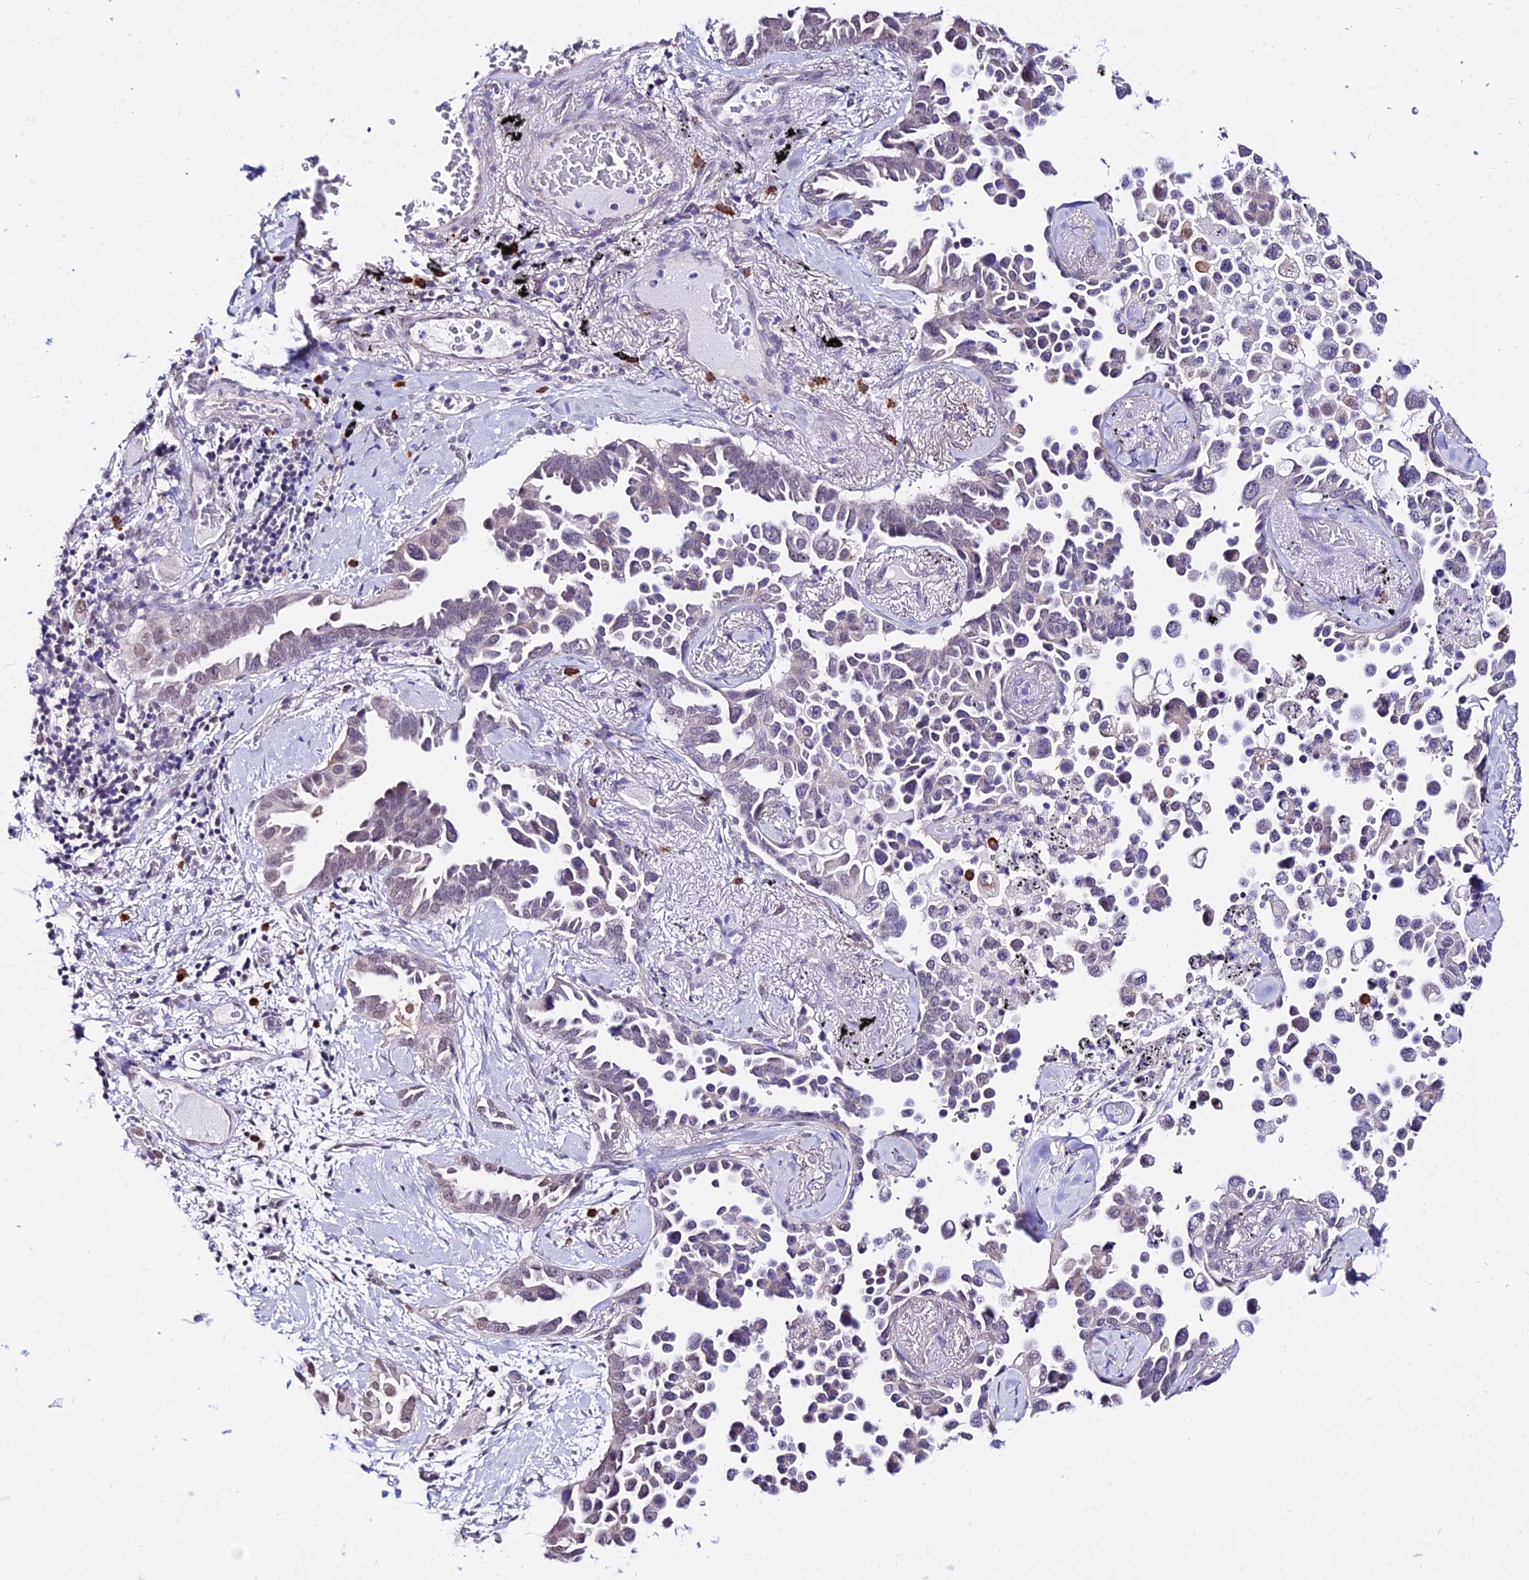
{"staining": {"intensity": "weak", "quantity": "<25%", "location": "nuclear"}, "tissue": "lung cancer", "cell_type": "Tumor cells", "image_type": "cancer", "snomed": [{"axis": "morphology", "description": "Adenocarcinoma, NOS"}, {"axis": "topography", "description": "Lung"}], "caption": "This image is of lung adenocarcinoma stained with immunohistochemistry (IHC) to label a protein in brown with the nuclei are counter-stained blue. There is no staining in tumor cells.", "gene": "POLR2I", "patient": {"sex": "female", "age": 67}}